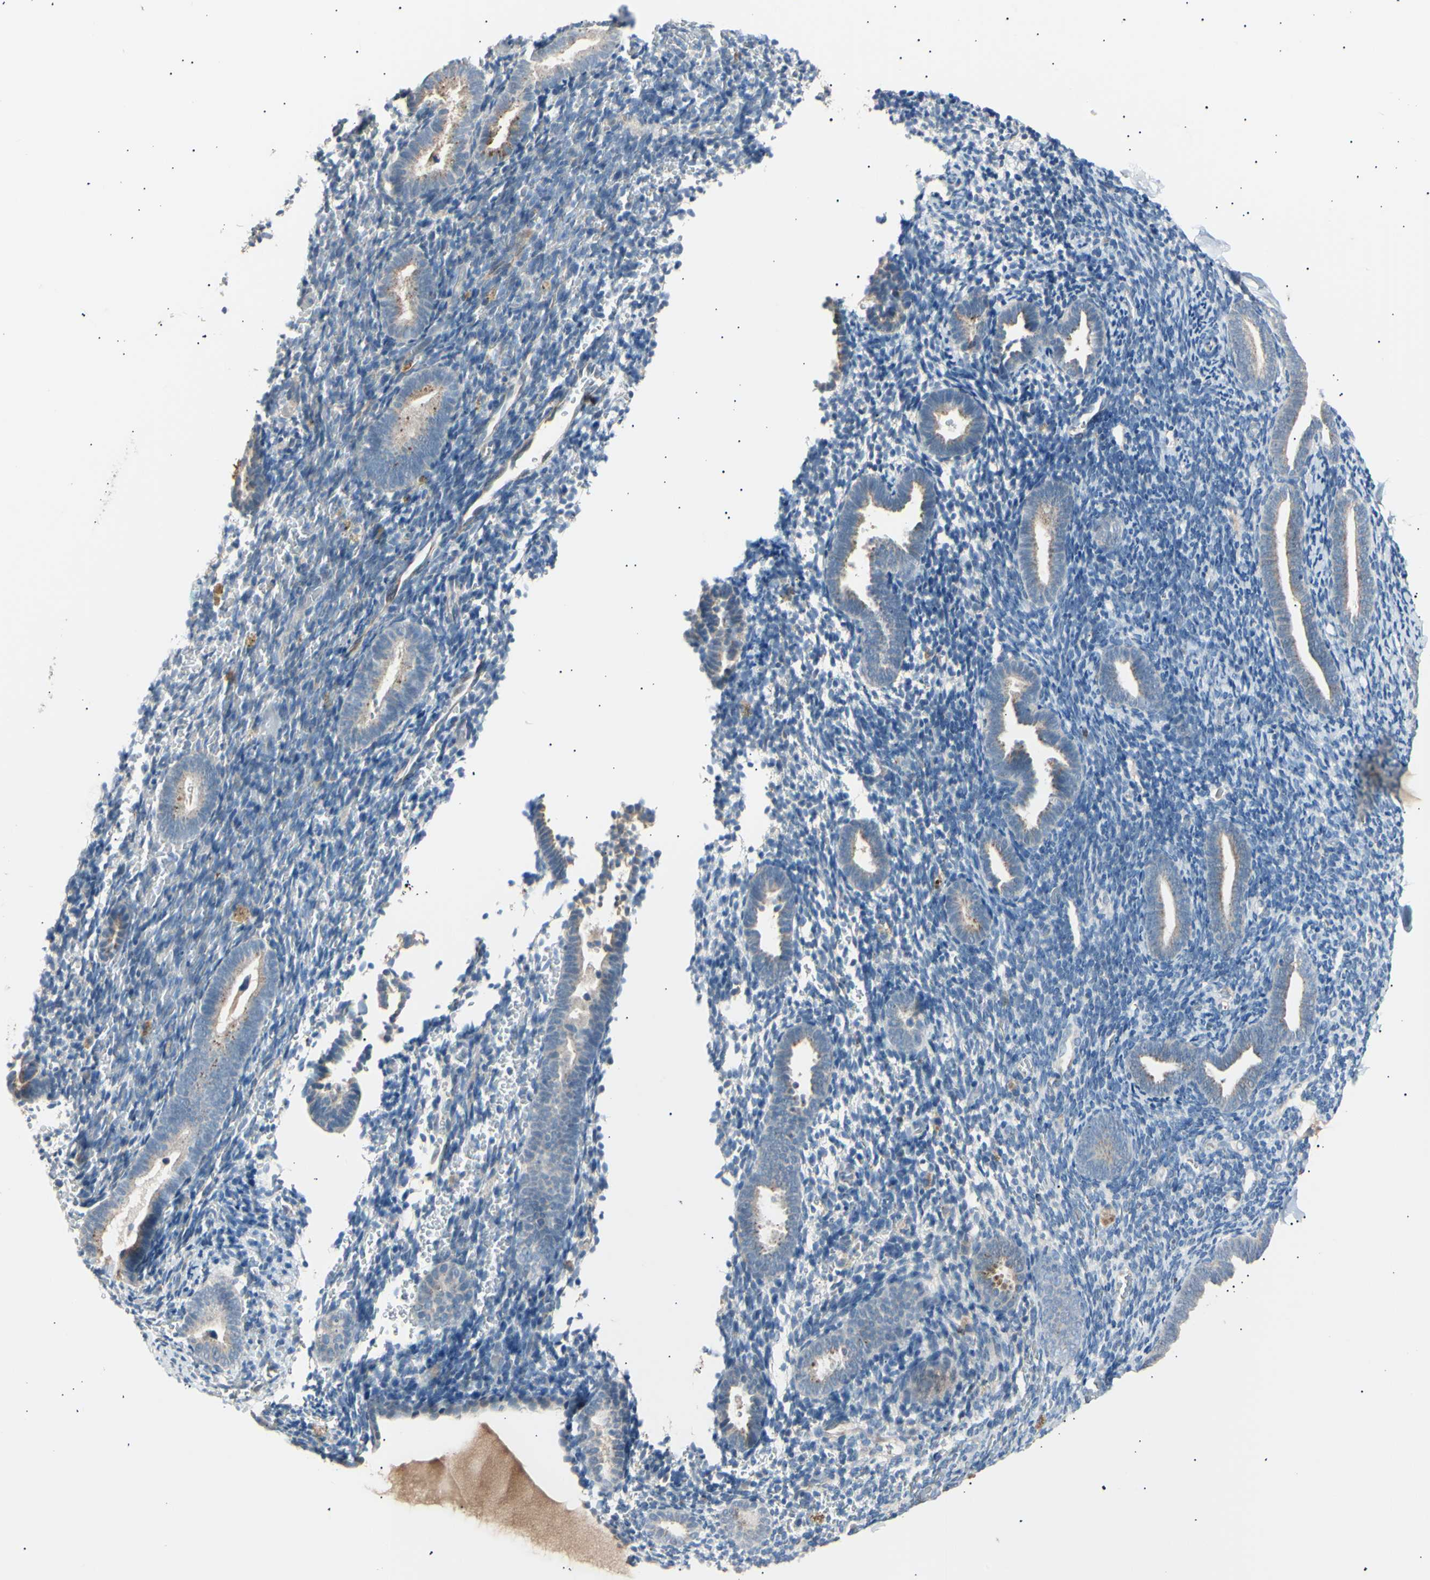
{"staining": {"intensity": "negative", "quantity": "none", "location": "none"}, "tissue": "endometrium", "cell_type": "Cells in endometrial stroma", "image_type": "normal", "snomed": [{"axis": "morphology", "description": "Normal tissue, NOS"}, {"axis": "topography", "description": "Endometrium"}], "caption": "This is an immunohistochemistry (IHC) image of unremarkable endometrium. There is no positivity in cells in endometrial stroma.", "gene": "LDLR", "patient": {"sex": "female", "age": 51}}